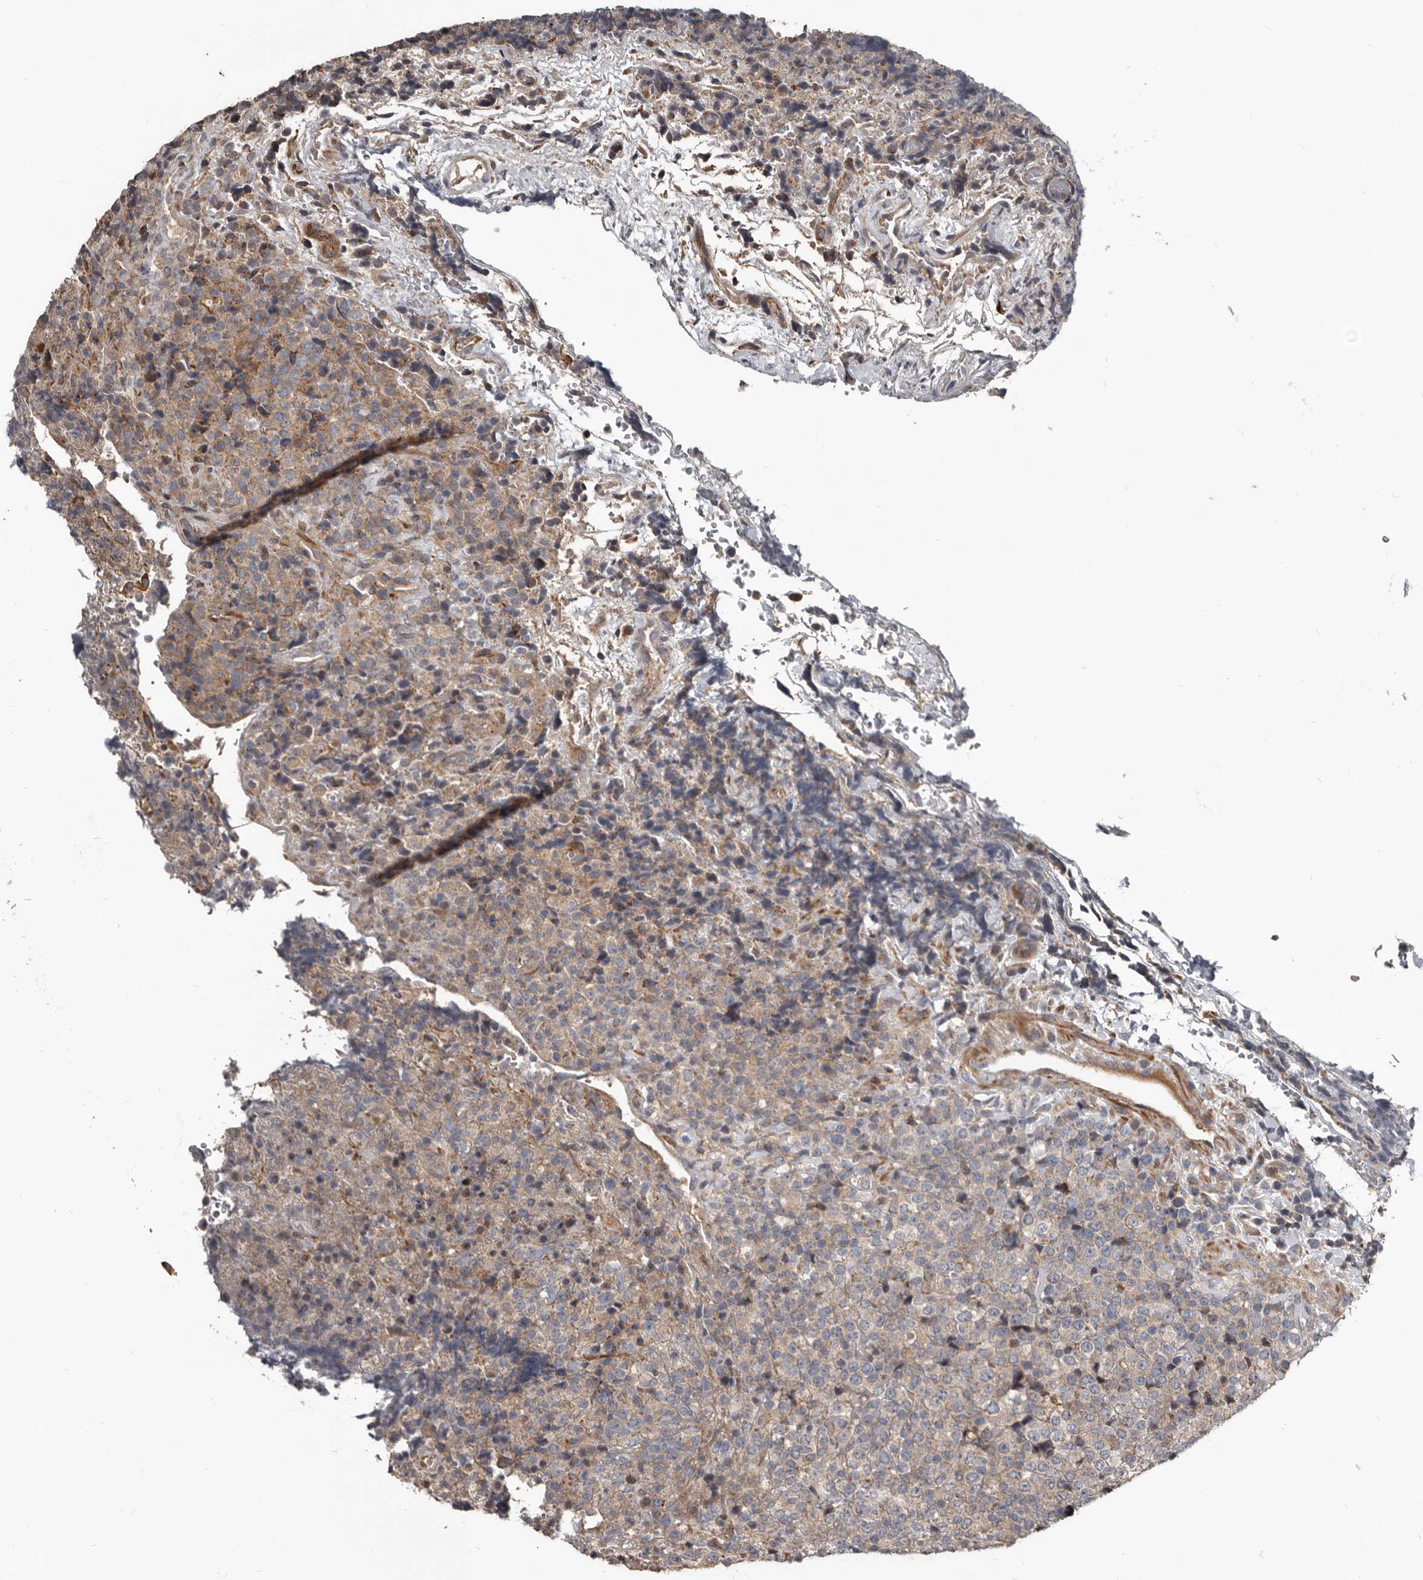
{"staining": {"intensity": "weak", "quantity": "25%-75%", "location": "cytoplasmic/membranous"}, "tissue": "lymphoma", "cell_type": "Tumor cells", "image_type": "cancer", "snomed": [{"axis": "morphology", "description": "Malignant lymphoma, non-Hodgkin's type, High grade"}, {"axis": "topography", "description": "Lymph node"}], "caption": "This photomicrograph shows immunohistochemistry (IHC) staining of lymphoma, with low weak cytoplasmic/membranous positivity in approximately 25%-75% of tumor cells.", "gene": "DHPS", "patient": {"sex": "male", "age": 13}}